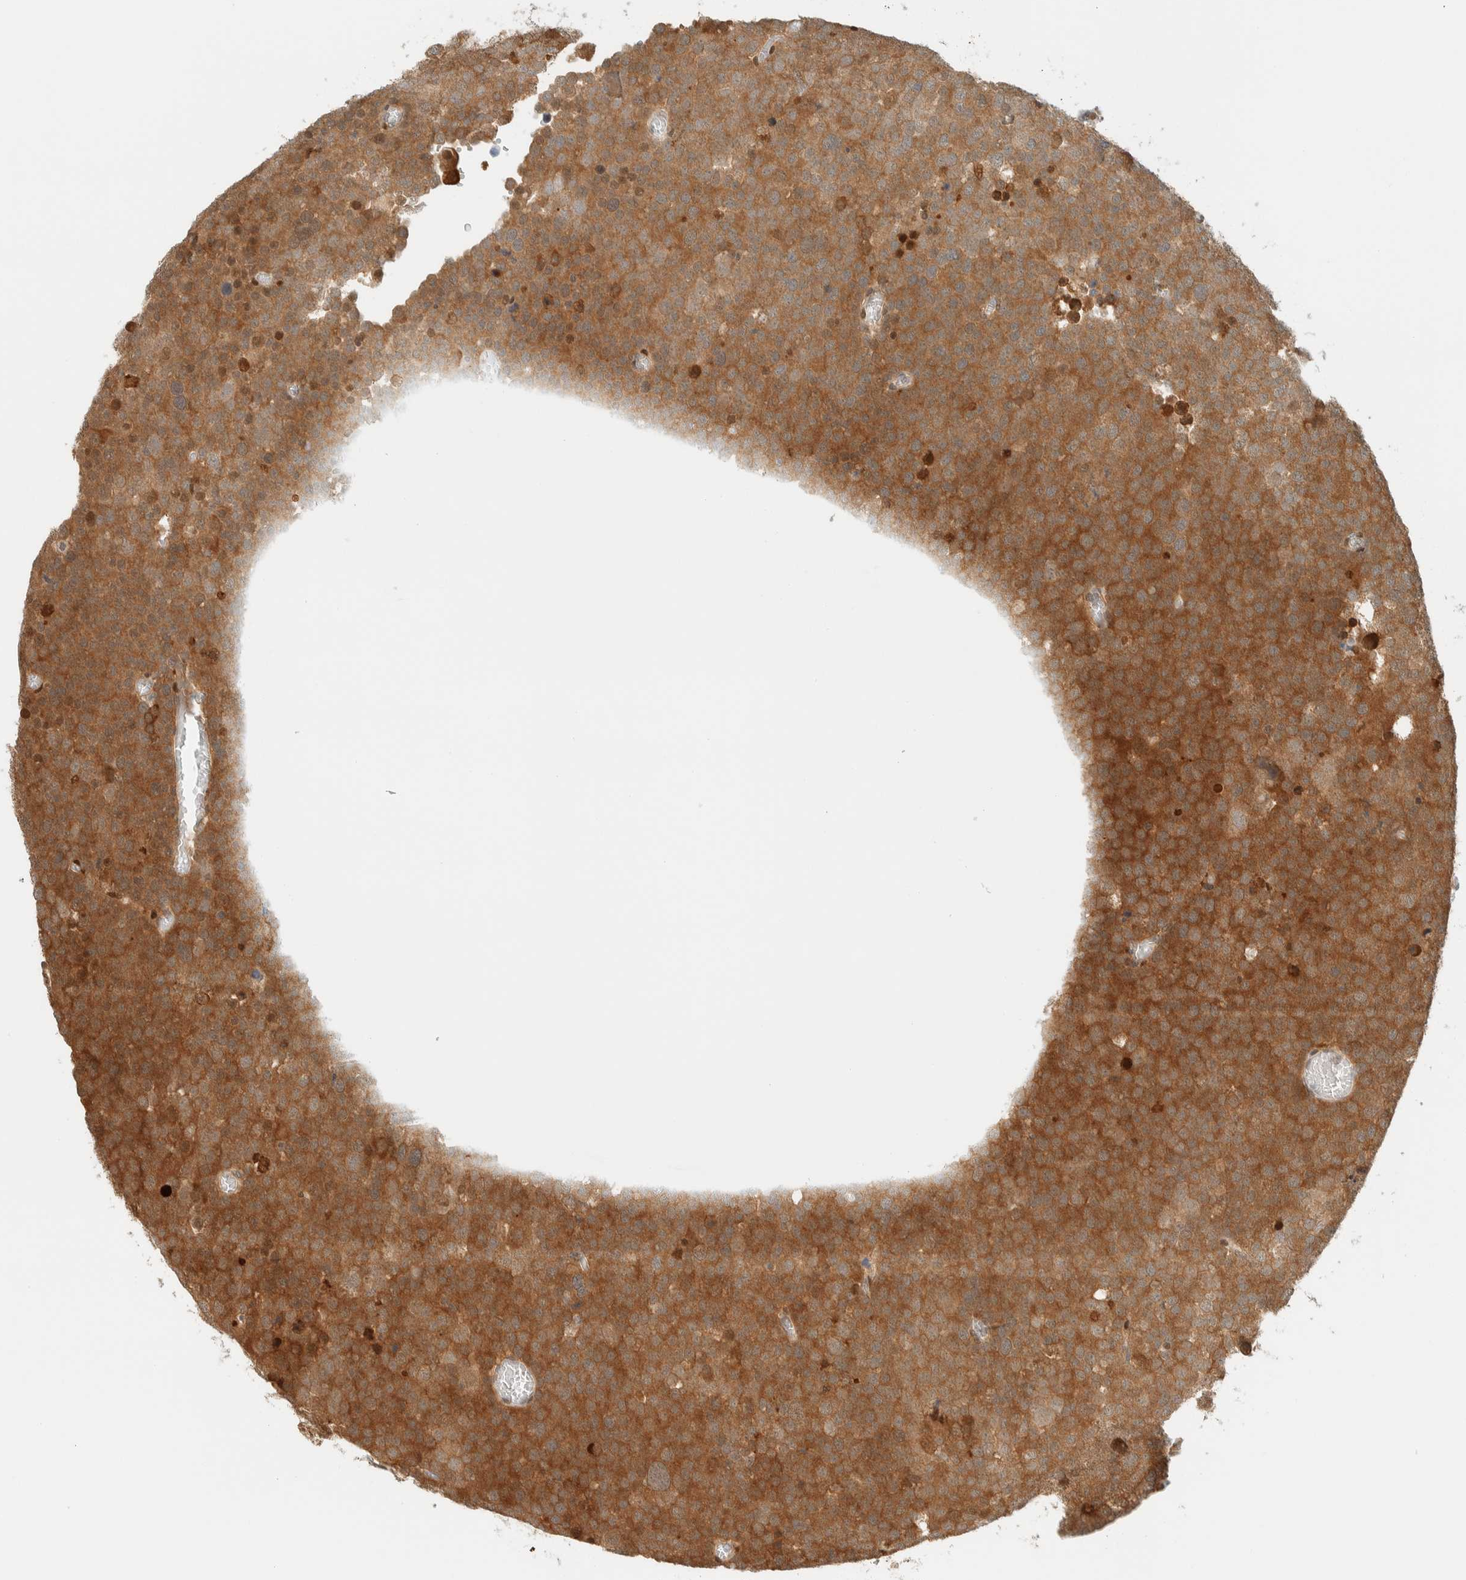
{"staining": {"intensity": "strong", "quantity": ">75%", "location": "cytoplasmic/membranous"}, "tissue": "testis cancer", "cell_type": "Tumor cells", "image_type": "cancer", "snomed": [{"axis": "morphology", "description": "Seminoma, NOS"}, {"axis": "topography", "description": "Testis"}], "caption": "IHC of testis seminoma shows high levels of strong cytoplasmic/membranous staining in about >75% of tumor cells.", "gene": "ZBTB37", "patient": {"sex": "male", "age": 71}}